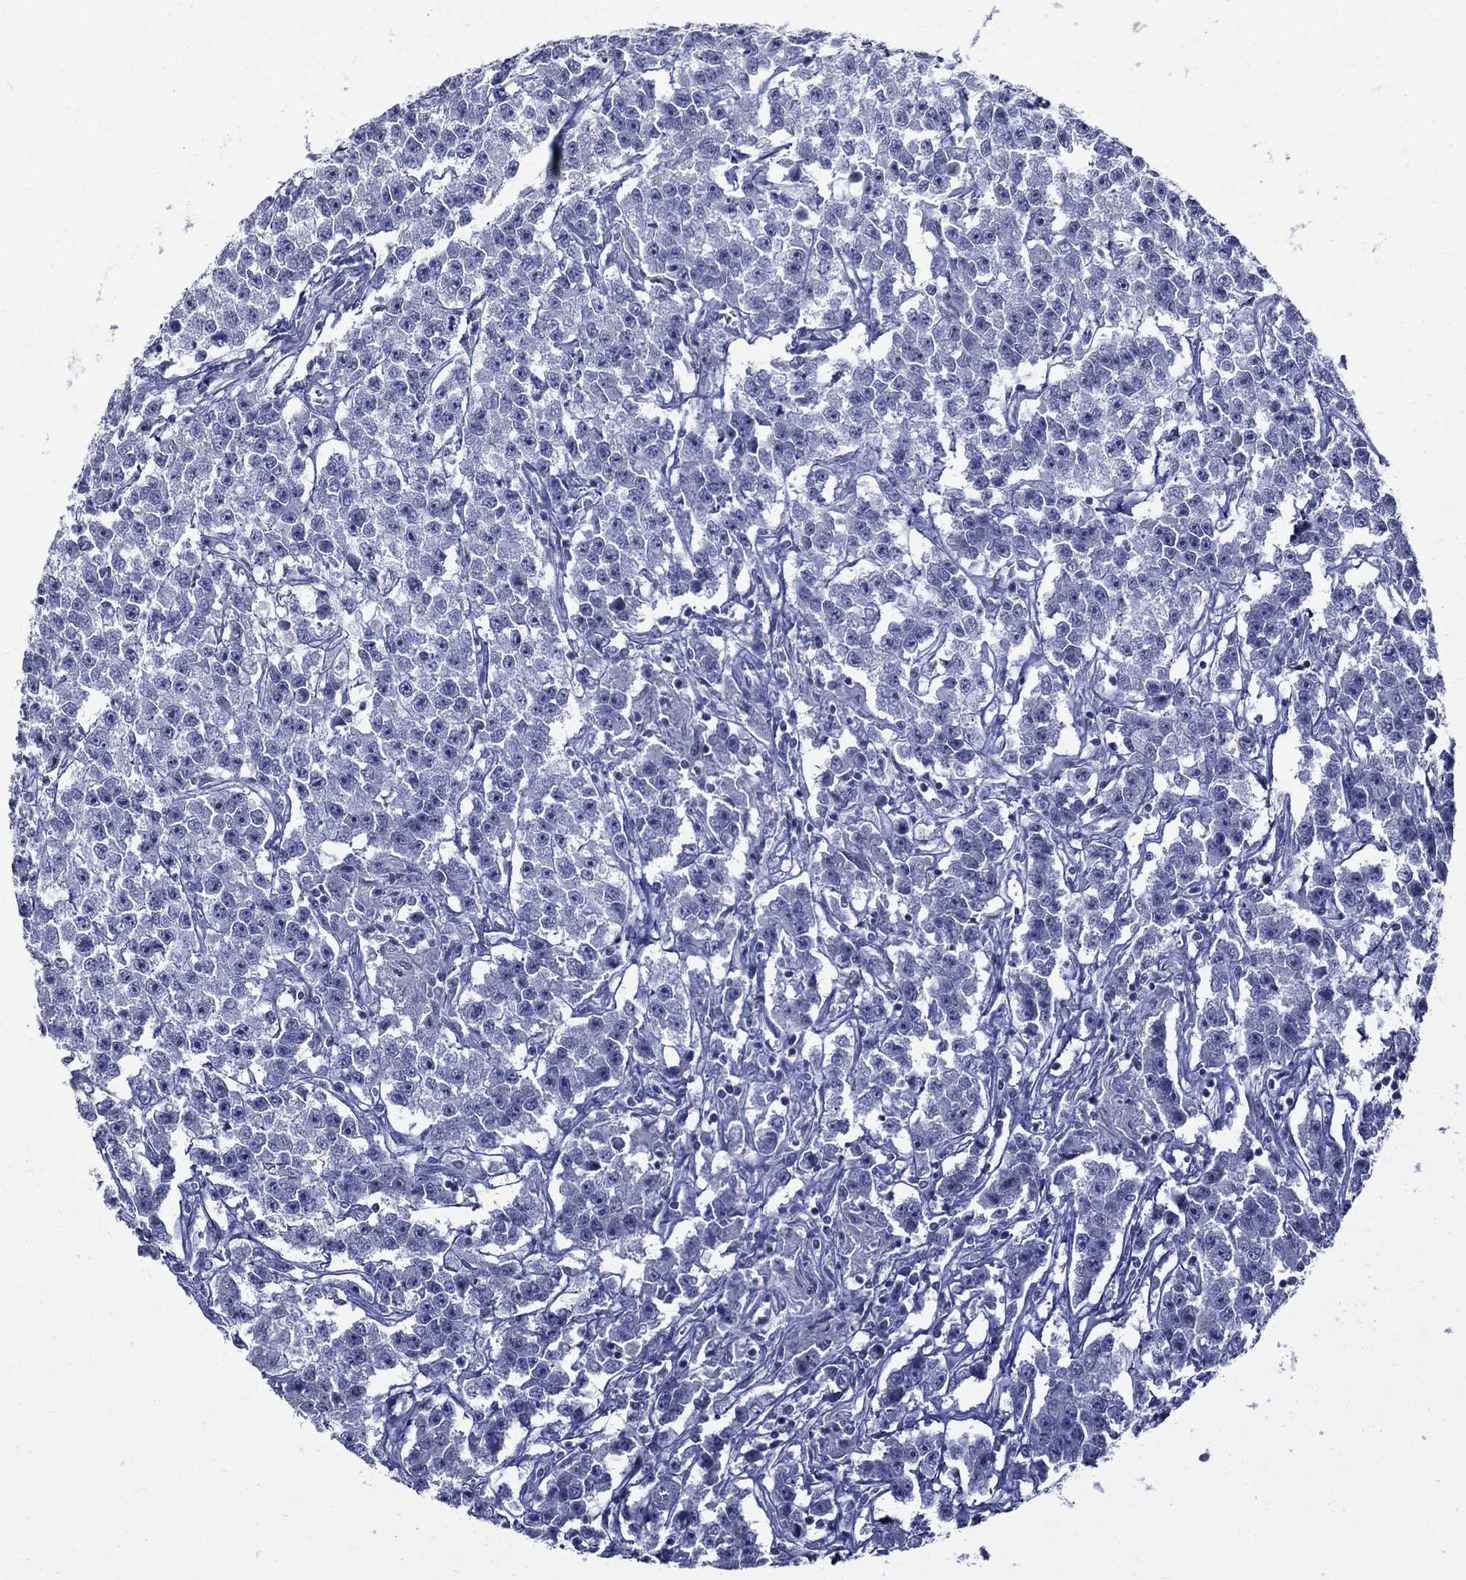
{"staining": {"intensity": "negative", "quantity": "none", "location": "none"}, "tissue": "testis cancer", "cell_type": "Tumor cells", "image_type": "cancer", "snomed": [{"axis": "morphology", "description": "Seminoma, NOS"}, {"axis": "topography", "description": "Testis"}], "caption": "DAB immunohistochemical staining of human testis cancer (seminoma) reveals no significant expression in tumor cells.", "gene": "GUCA1A", "patient": {"sex": "male", "age": 59}}